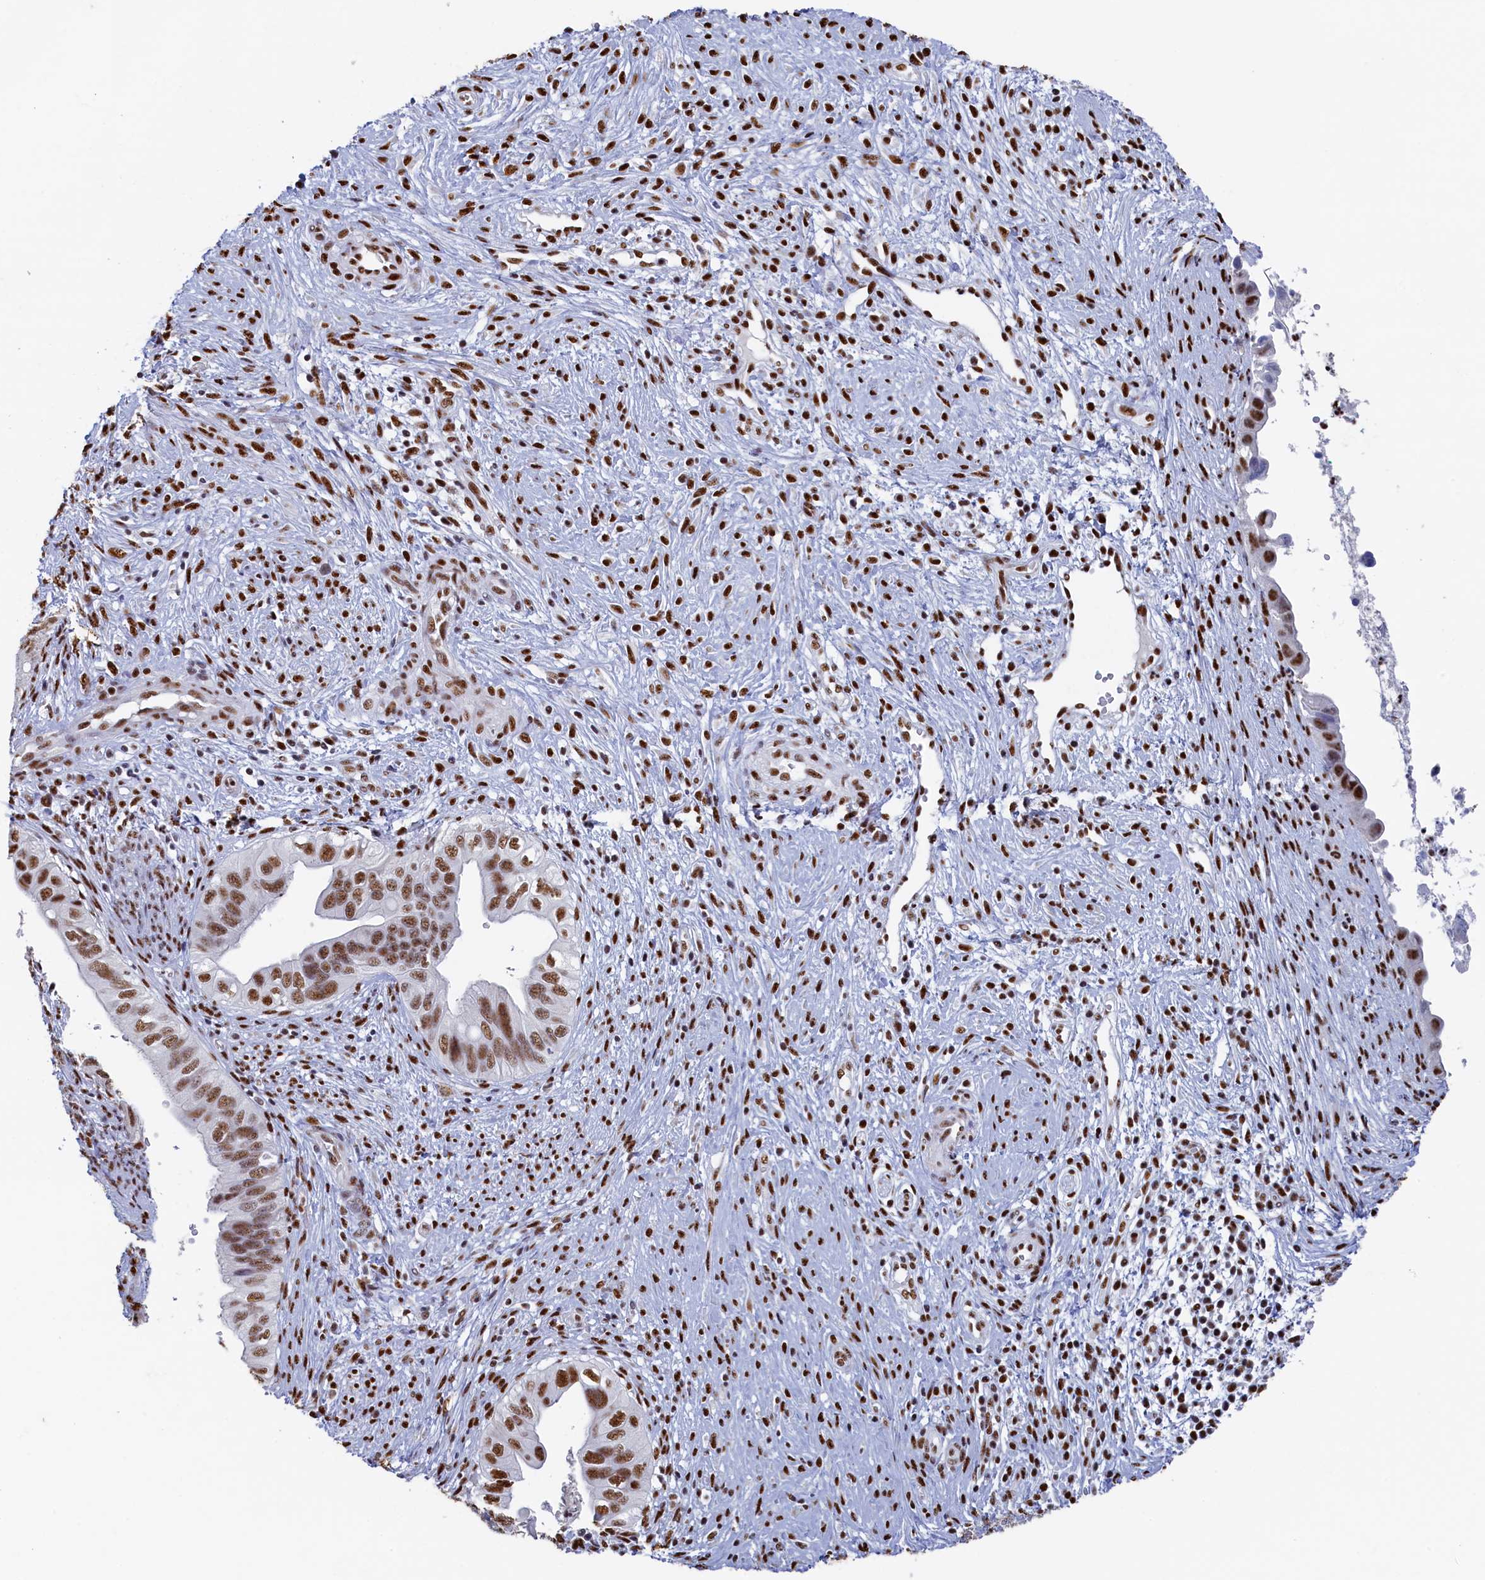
{"staining": {"intensity": "moderate", "quantity": "<25%", "location": "nuclear"}, "tissue": "cervical cancer", "cell_type": "Tumor cells", "image_type": "cancer", "snomed": [{"axis": "morphology", "description": "Adenocarcinoma, NOS"}, {"axis": "topography", "description": "Cervix"}], "caption": "Immunohistochemical staining of human cervical adenocarcinoma demonstrates moderate nuclear protein positivity in approximately <25% of tumor cells.", "gene": "MOSPD3", "patient": {"sex": "female", "age": 42}}